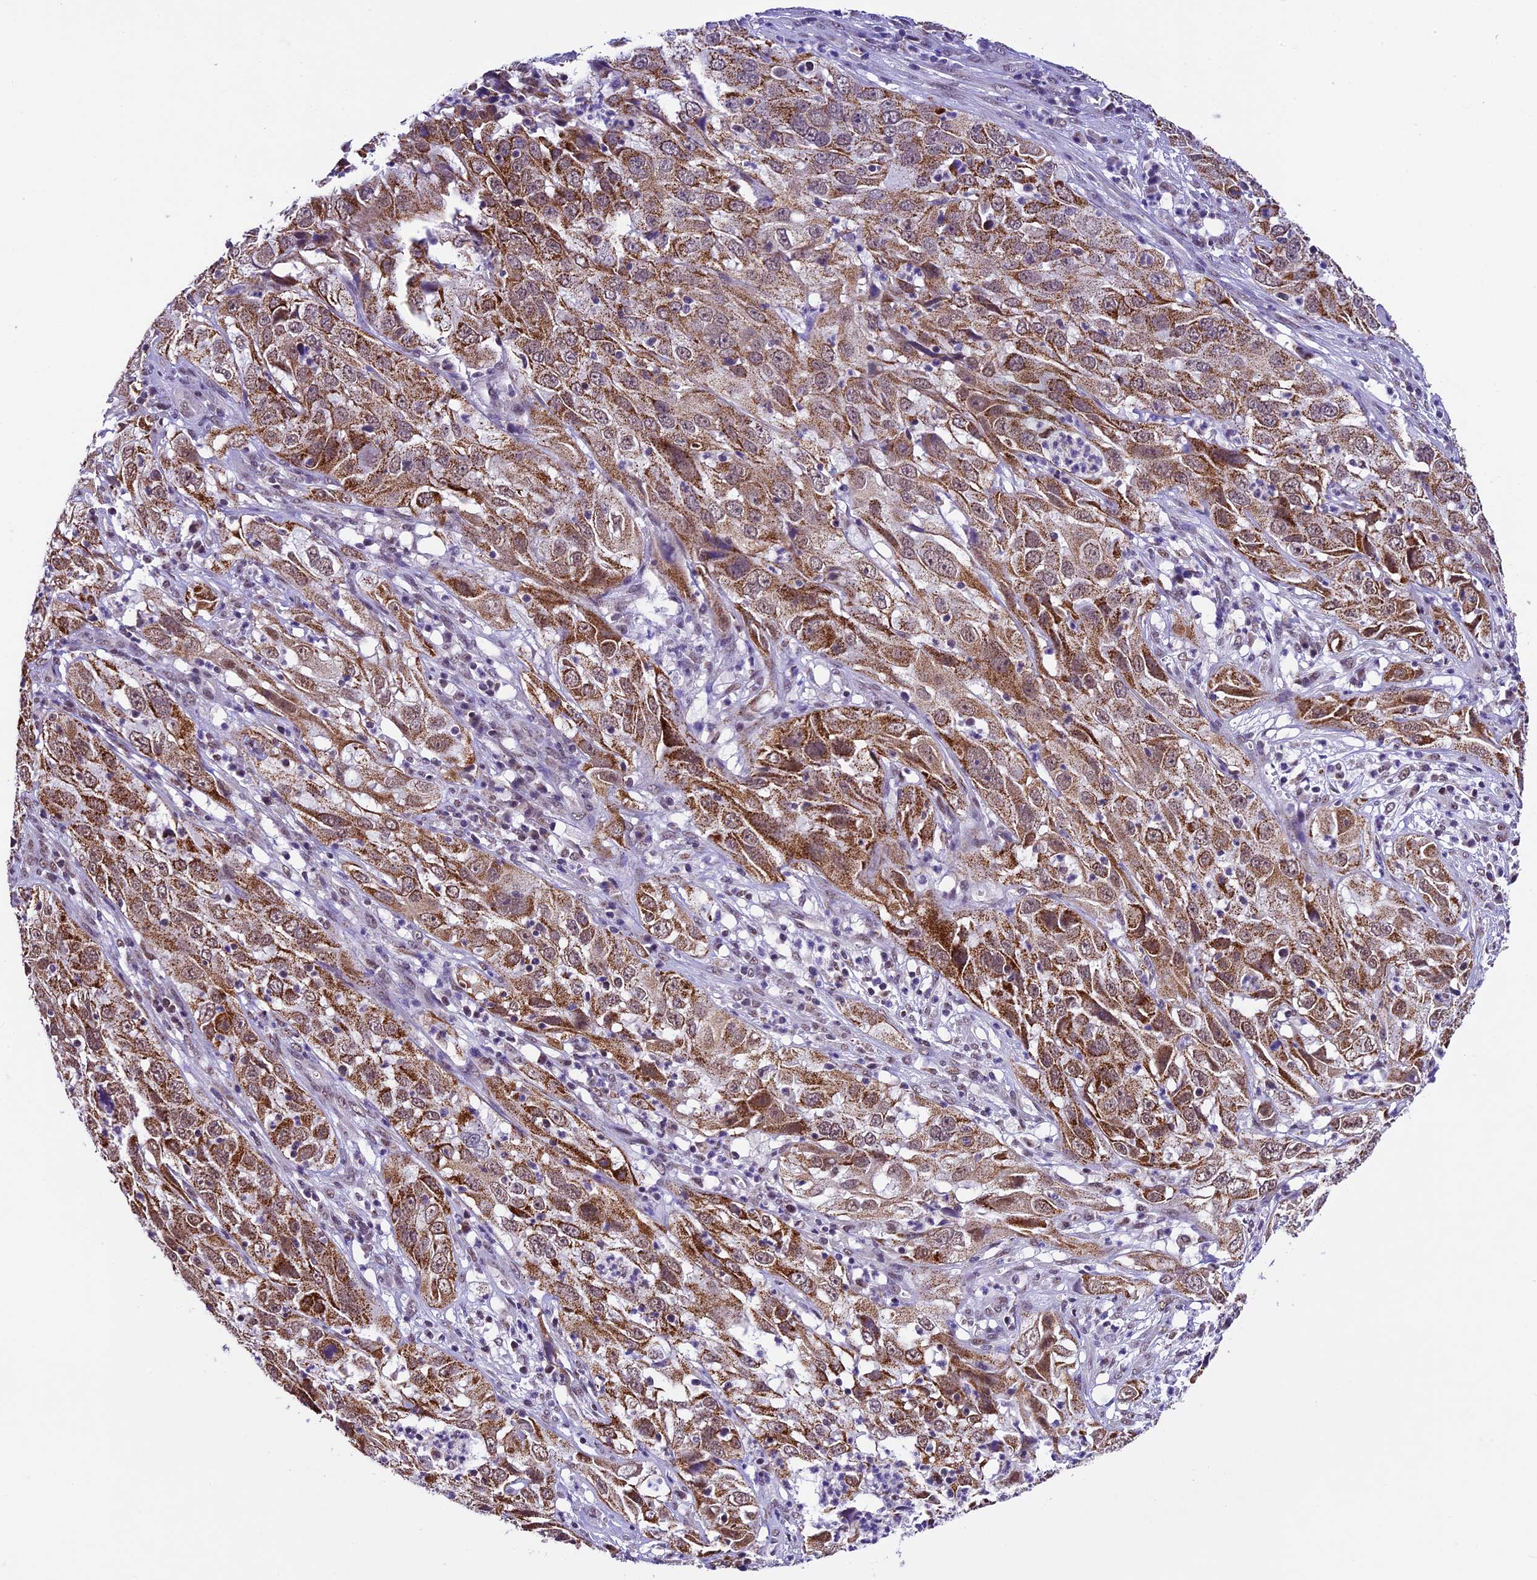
{"staining": {"intensity": "moderate", "quantity": ">75%", "location": "cytoplasmic/membranous"}, "tissue": "cervical cancer", "cell_type": "Tumor cells", "image_type": "cancer", "snomed": [{"axis": "morphology", "description": "Squamous cell carcinoma, NOS"}, {"axis": "topography", "description": "Cervix"}], "caption": "A medium amount of moderate cytoplasmic/membranous expression is present in approximately >75% of tumor cells in cervical cancer (squamous cell carcinoma) tissue. The staining was performed using DAB, with brown indicating positive protein expression. Nuclei are stained blue with hematoxylin.", "gene": "CARS2", "patient": {"sex": "female", "age": 32}}